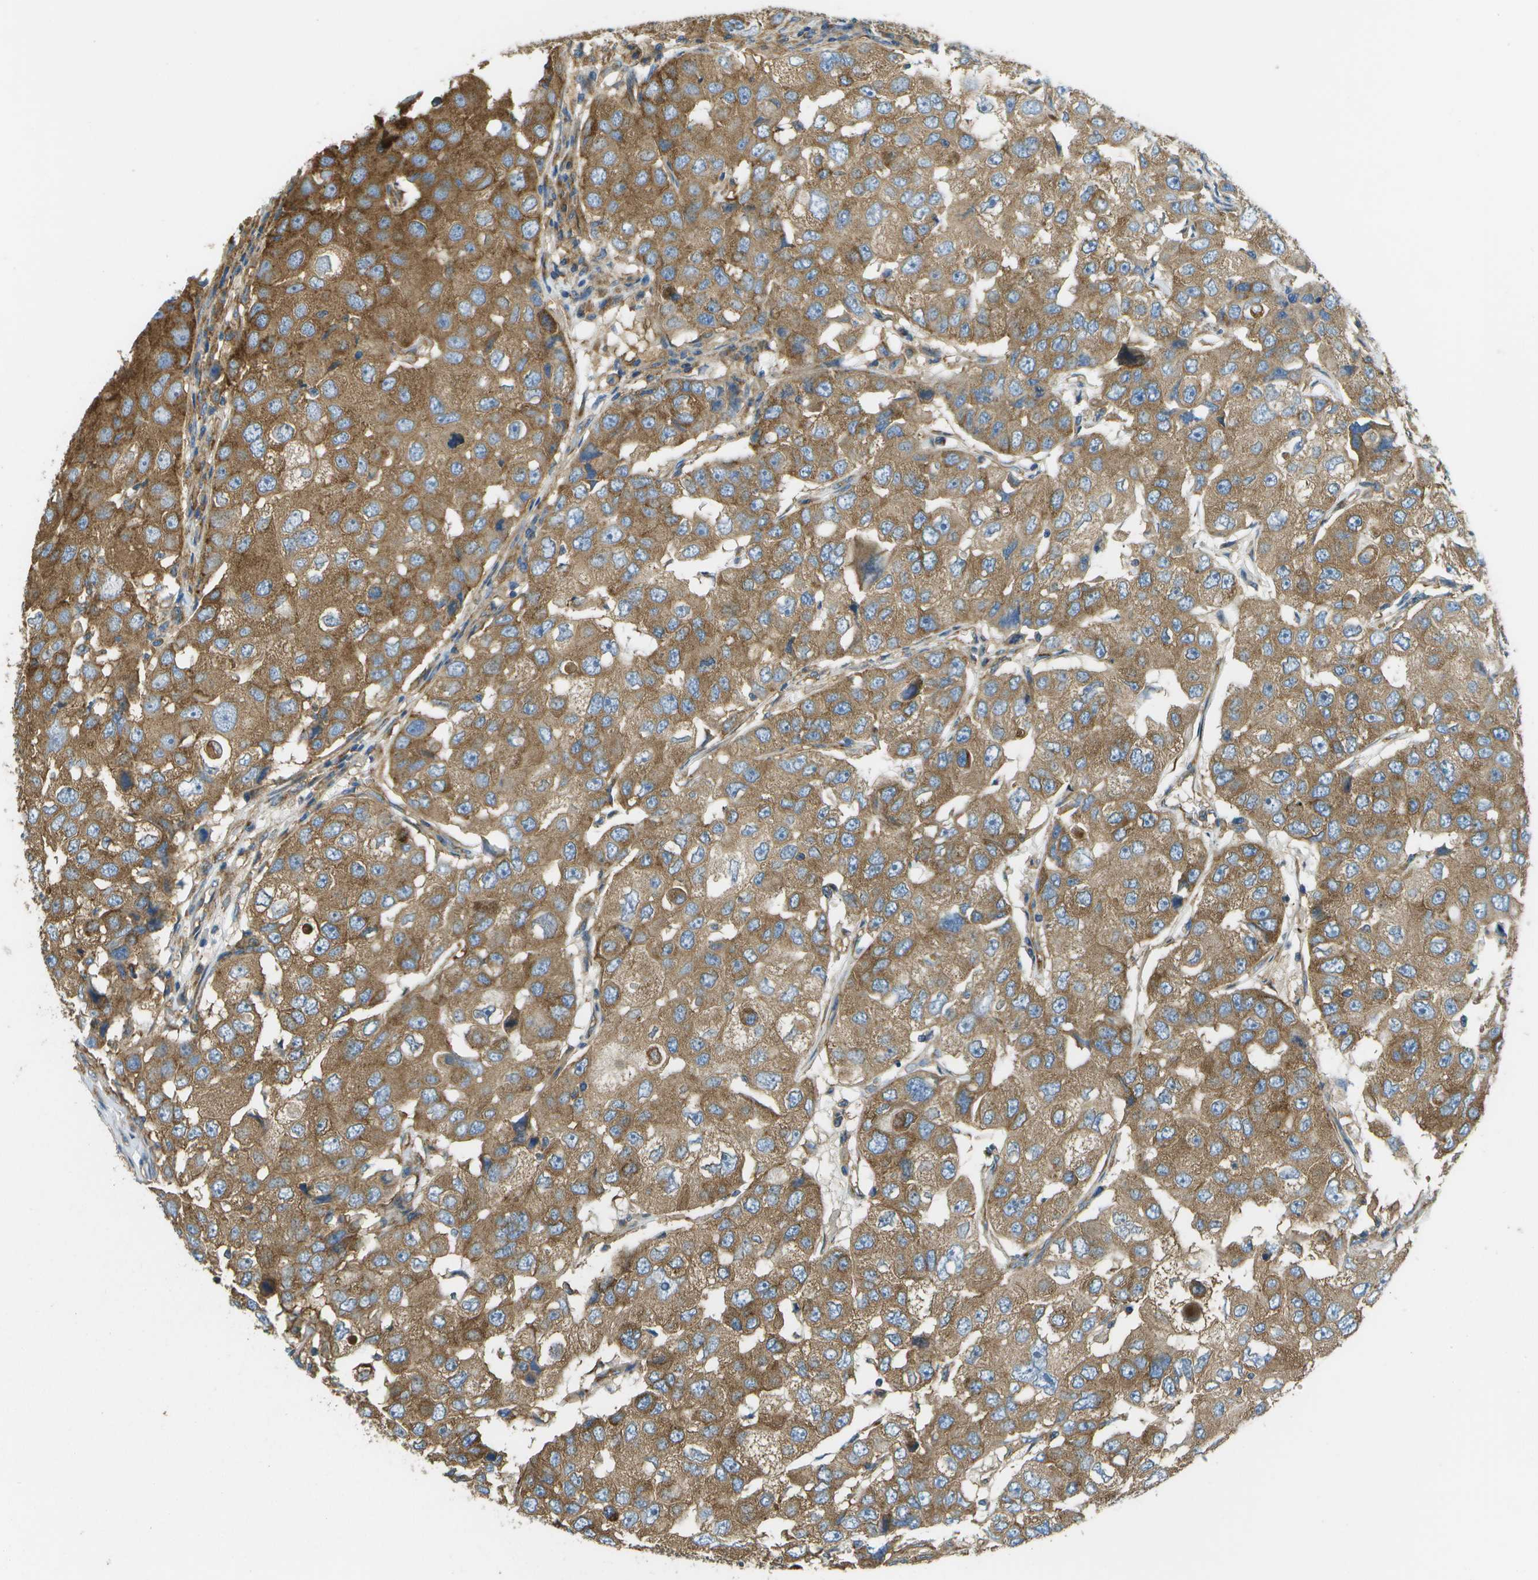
{"staining": {"intensity": "moderate", "quantity": ">75%", "location": "cytoplasmic/membranous"}, "tissue": "breast cancer", "cell_type": "Tumor cells", "image_type": "cancer", "snomed": [{"axis": "morphology", "description": "Duct carcinoma"}, {"axis": "topography", "description": "Breast"}], "caption": "High-magnification brightfield microscopy of breast cancer stained with DAB (brown) and counterstained with hematoxylin (blue). tumor cells exhibit moderate cytoplasmic/membranous positivity is seen in about>75% of cells.", "gene": "CLTC", "patient": {"sex": "female", "age": 27}}